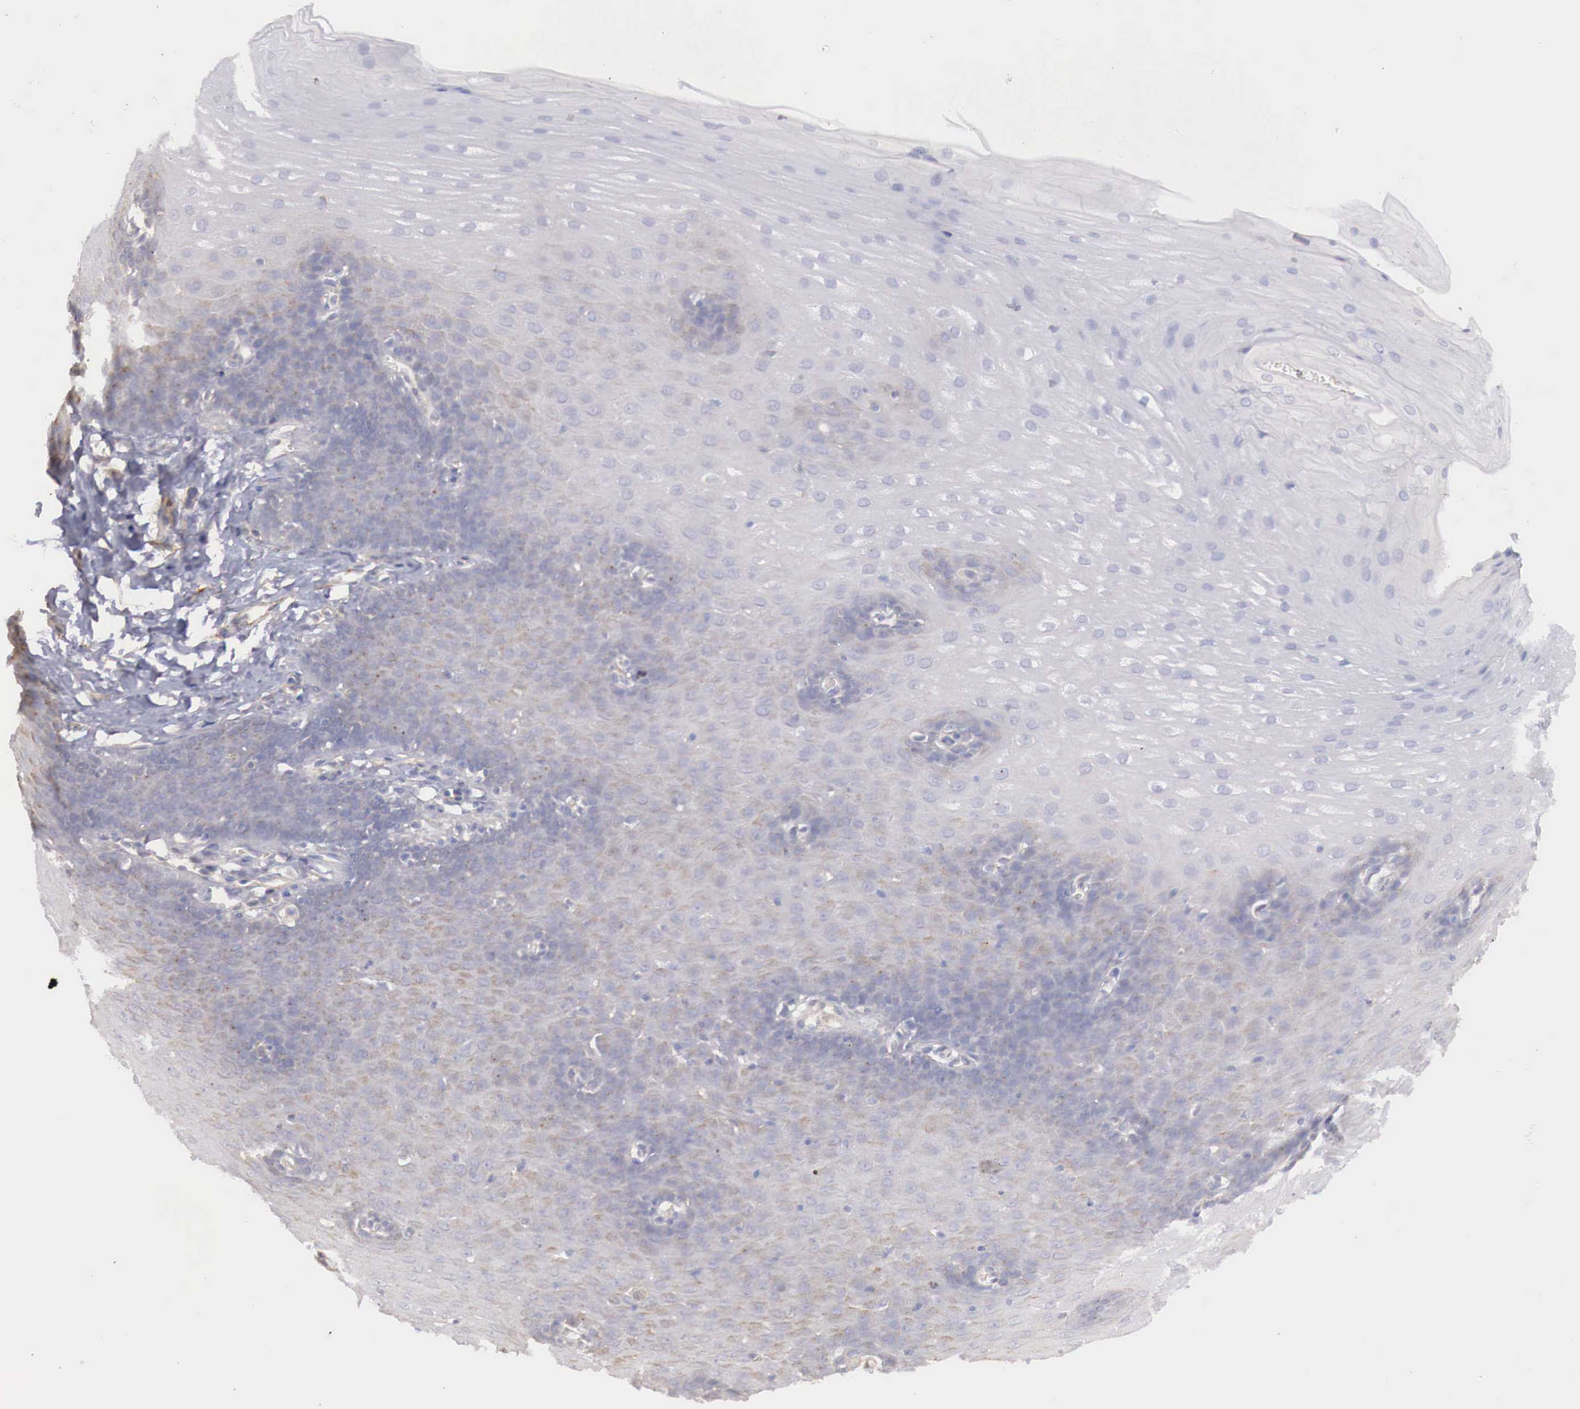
{"staining": {"intensity": "weak", "quantity": "<25%", "location": "cytoplasmic/membranous"}, "tissue": "esophagus", "cell_type": "Squamous epithelial cells", "image_type": "normal", "snomed": [{"axis": "morphology", "description": "Normal tissue, NOS"}, {"axis": "topography", "description": "Esophagus"}], "caption": "IHC micrograph of normal esophagus: esophagus stained with DAB displays no significant protein staining in squamous epithelial cells.", "gene": "KLHDC7B", "patient": {"sex": "male", "age": 70}}